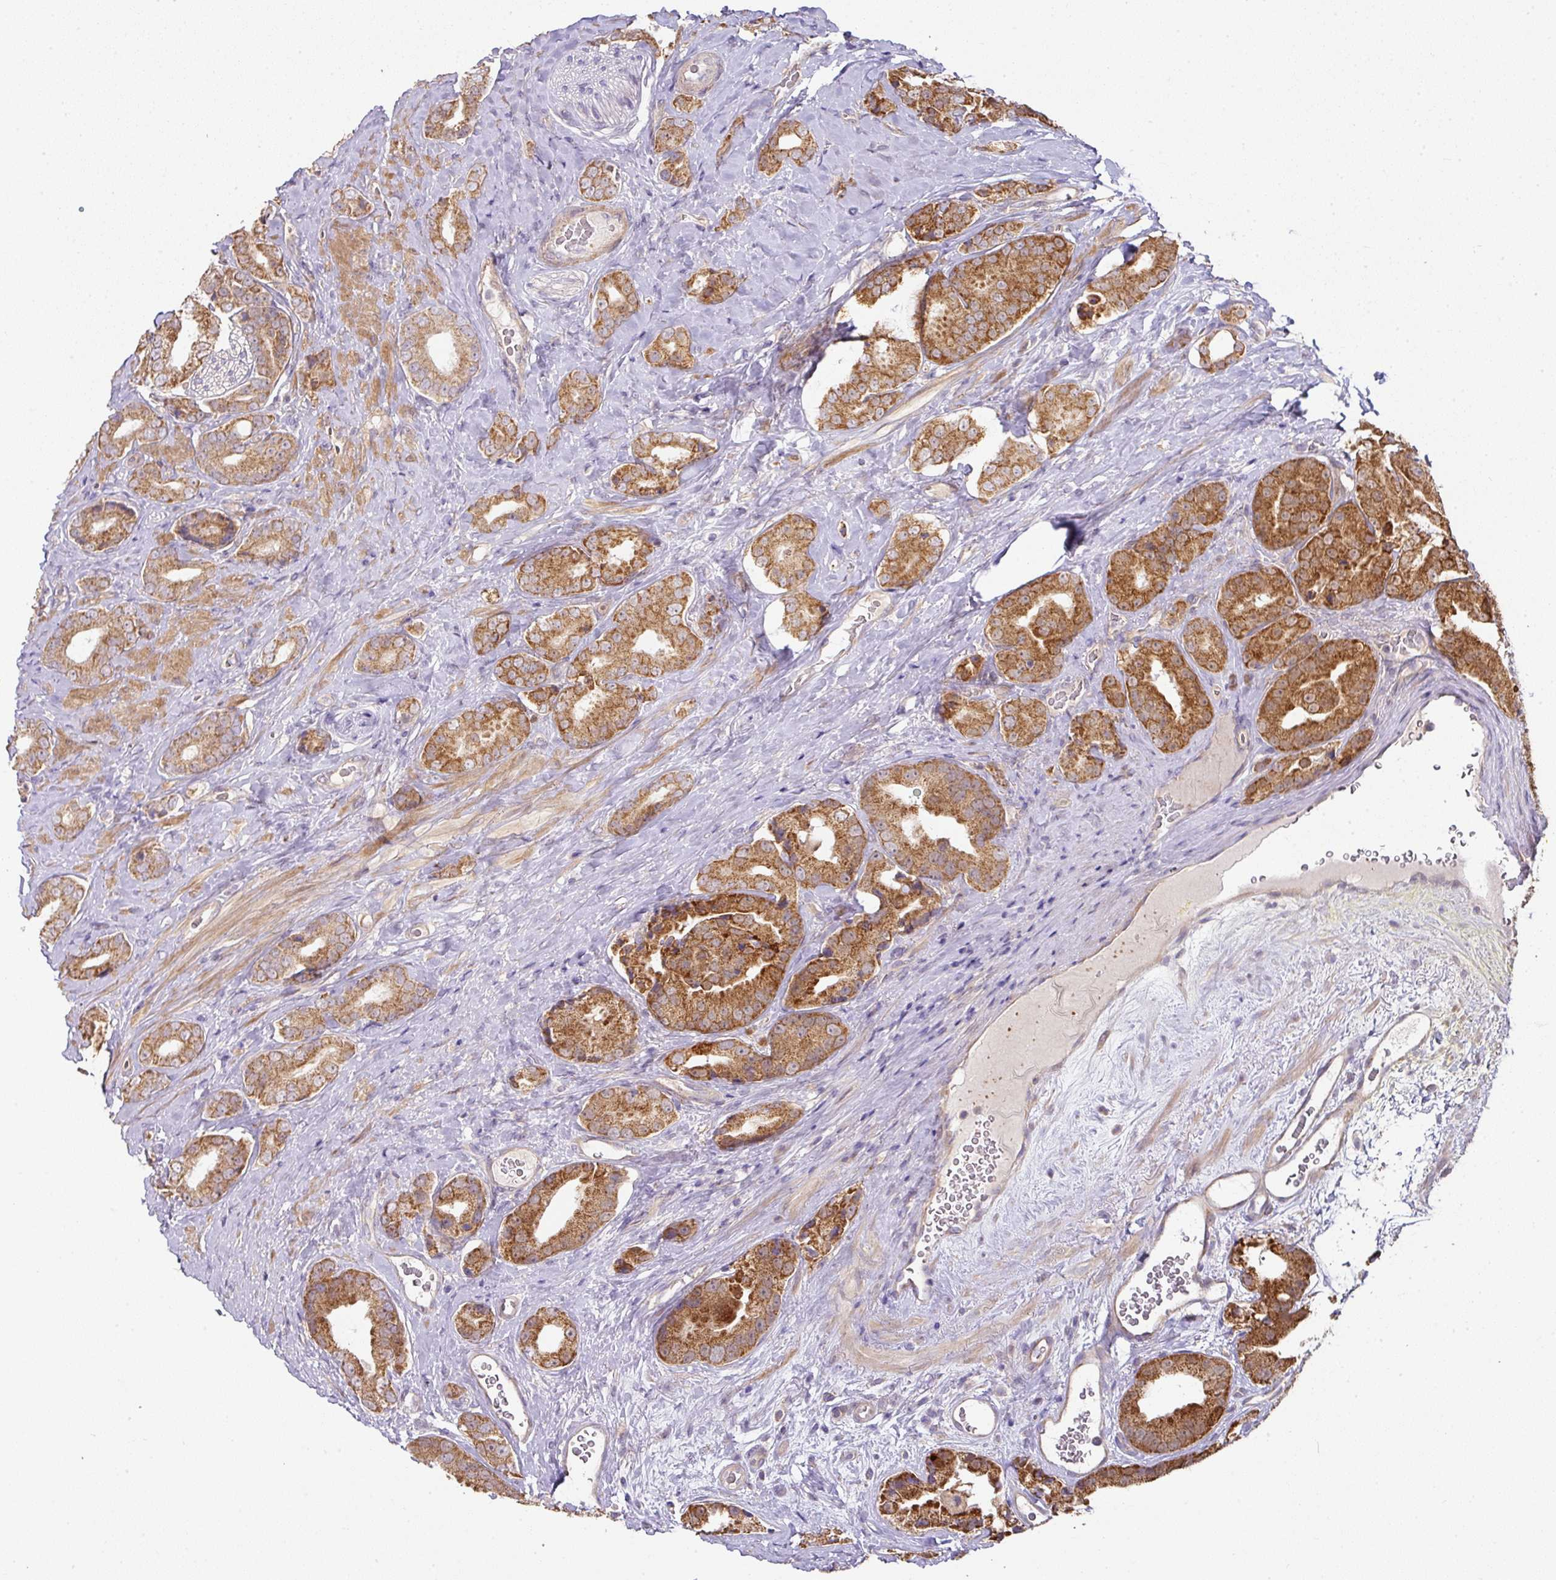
{"staining": {"intensity": "strong", "quantity": ">75%", "location": "cytoplasmic/membranous"}, "tissue": "prostate cancer", "cell_type": "Tumor cells", "image_type": "cancer", "snomed": [{"axis": "morphology", "description": "Adenocarcinoma, High grade"}, {"axis": "topography", "description": "Prostate"}], "caption": "Immunohistochemical staining of human adenocarcinoma (high-grade) (prostate) reveals high levels of strong cytoplasmic/membranous protein expression in approximately >75% of tumor cells. (DAB IHC with brightfield microscopy, high magnification).", "gene": "STK35", "patient": {"sex": "male", "age": 63}}